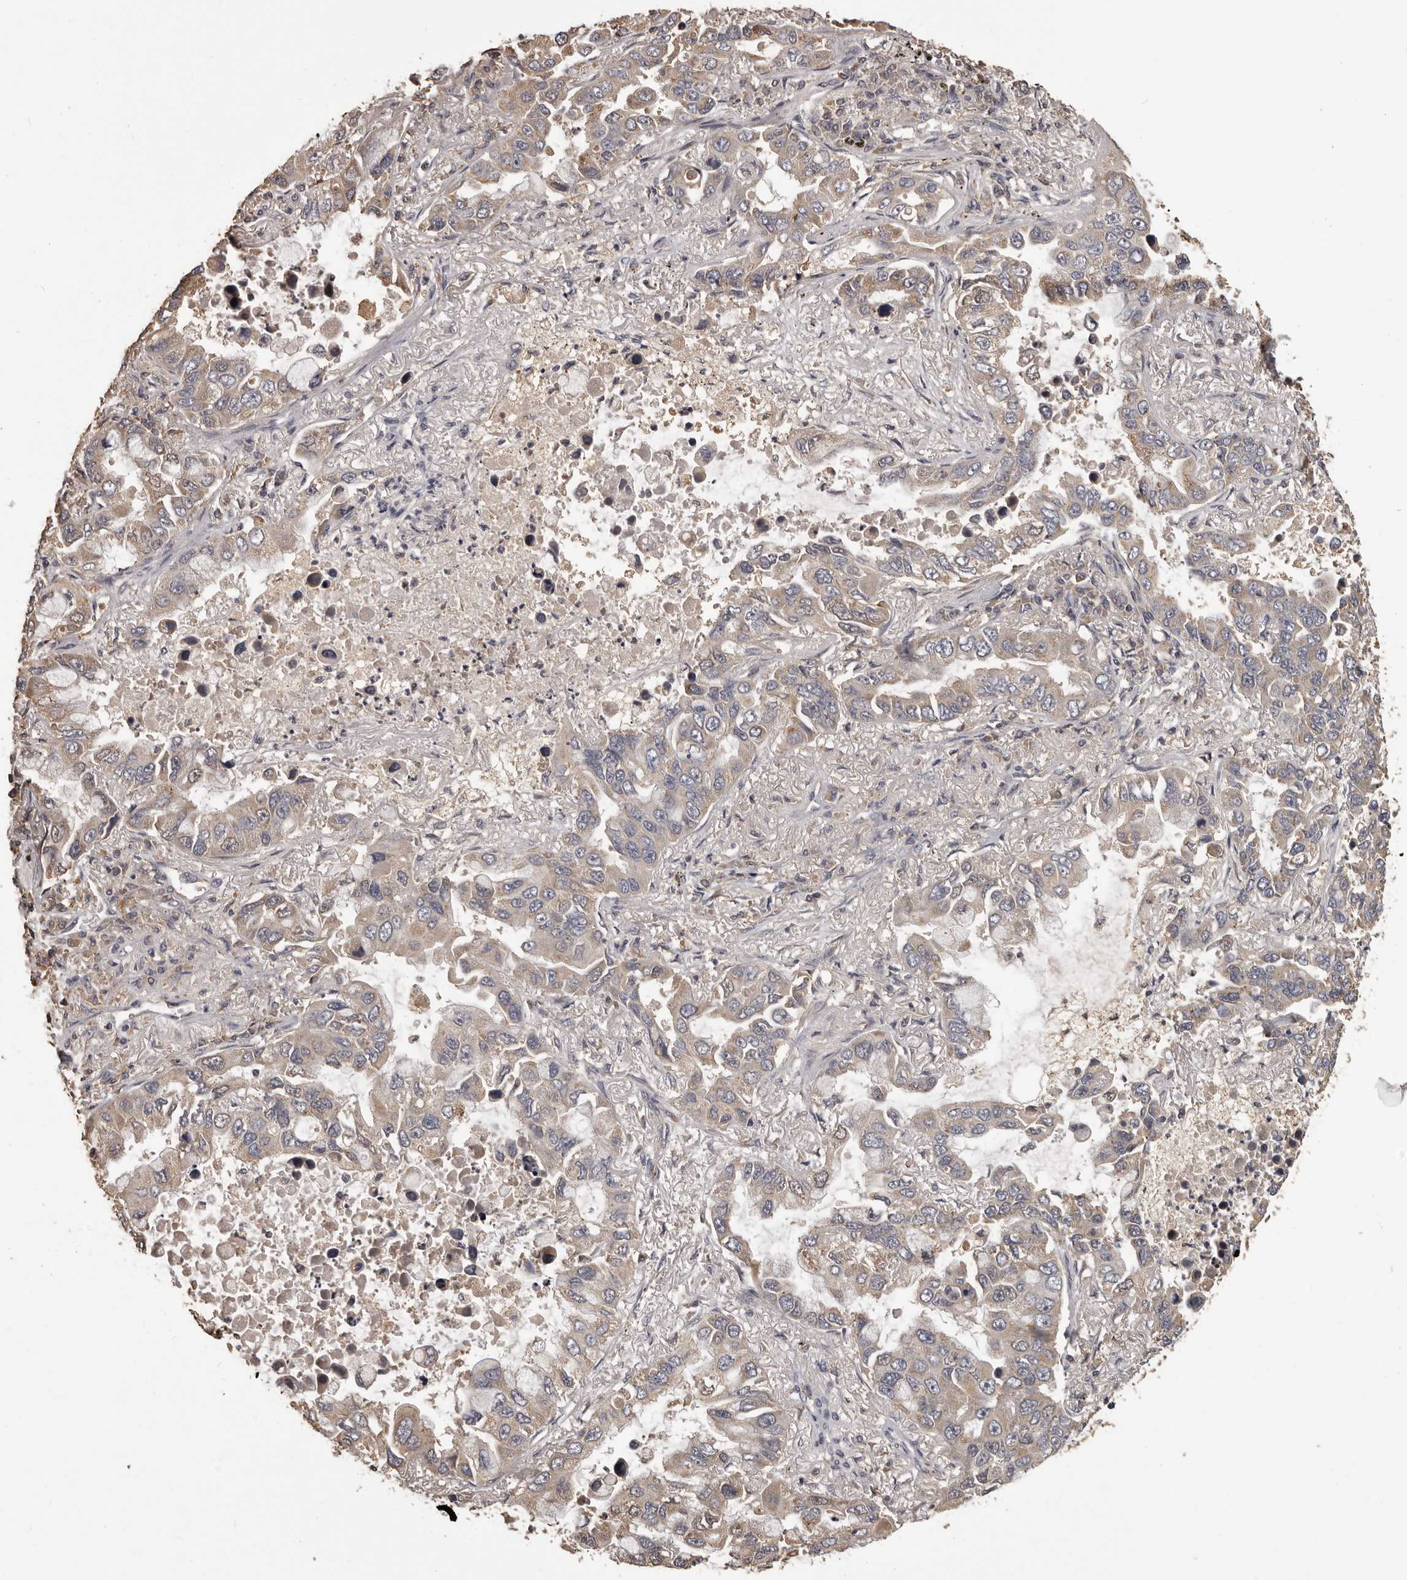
{"staining": {"intensity": "moderate", "quantity": "<25%", "location": "cytoplasmic/membranous"}, "tissue": "lung cancer", "cell_type": "Tumor cells", "image_type": "cancer", "snomed": [{"axis": "morphology", "description": "Adenocarcinoma, NOS"}, {"axis": "topography", "description": "Lung"}], "caption": "Protein expression analysis of human lung cancer reveals moderate cytoplasmic/membranous staining in approximately <25% of tumor cells.", "gene": "MGAT5", "patient": {"sex": "male", "age": 64}}